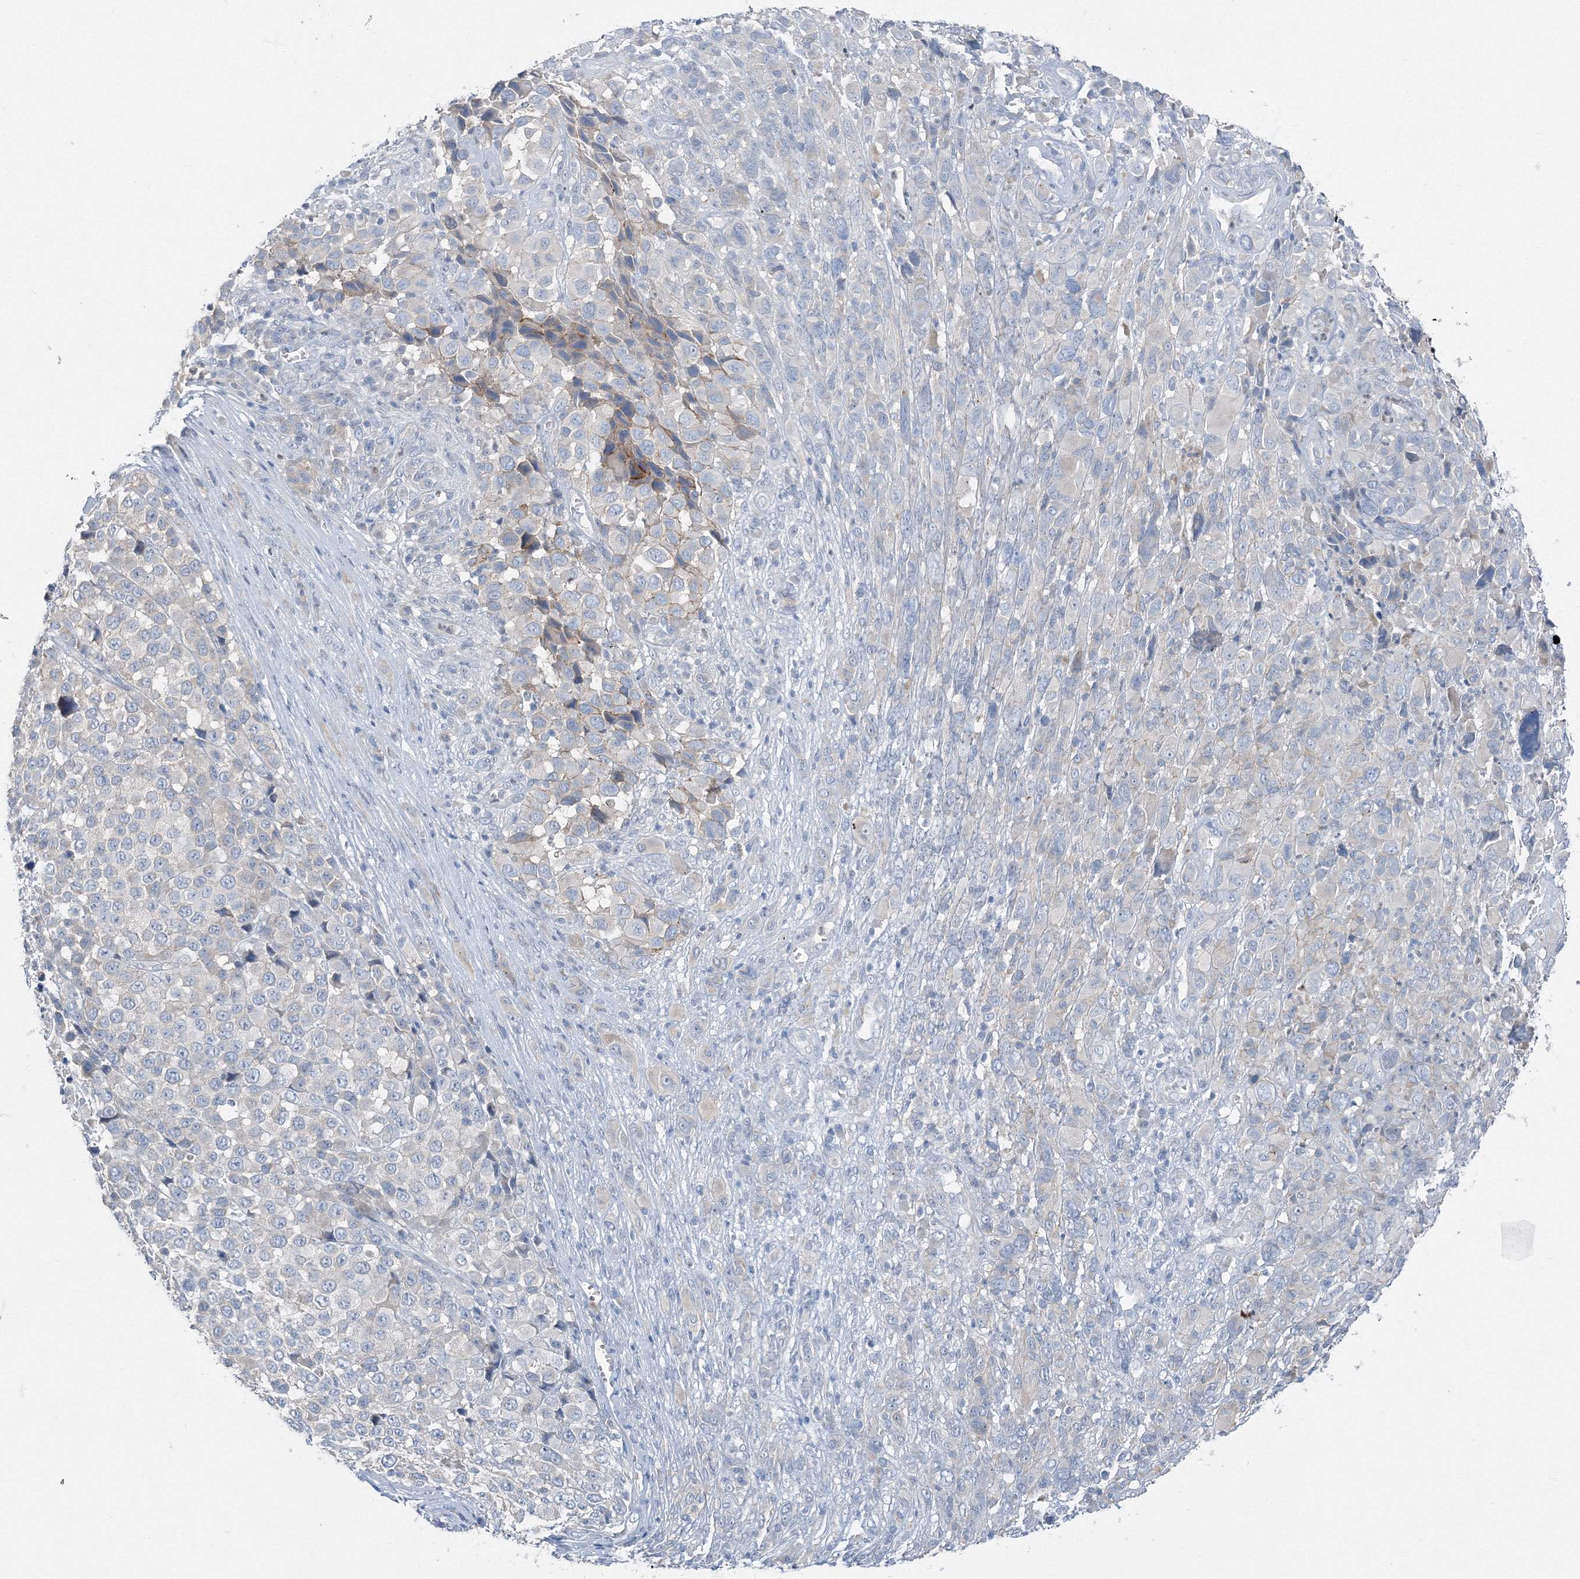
{"staining": {"intensity": "negative", "quantity": "none", "location": "none"}, "tissue": "melanoma", "cell_type": "Tumor cells", "image_type": "cancer", "snomed": [{"axis": "morphology", "description": "Malignant melanoma, NOS"}, {"axis": "topography", "description": "Skin of trunk"}], "caption": "A high-resolution photomicrograph shows immunohistochemistry staining of melanoma, which shows no significant positivity in tumor cells.", "gene": "AASDH", "patient": {"sex": "male", "age": 71}}